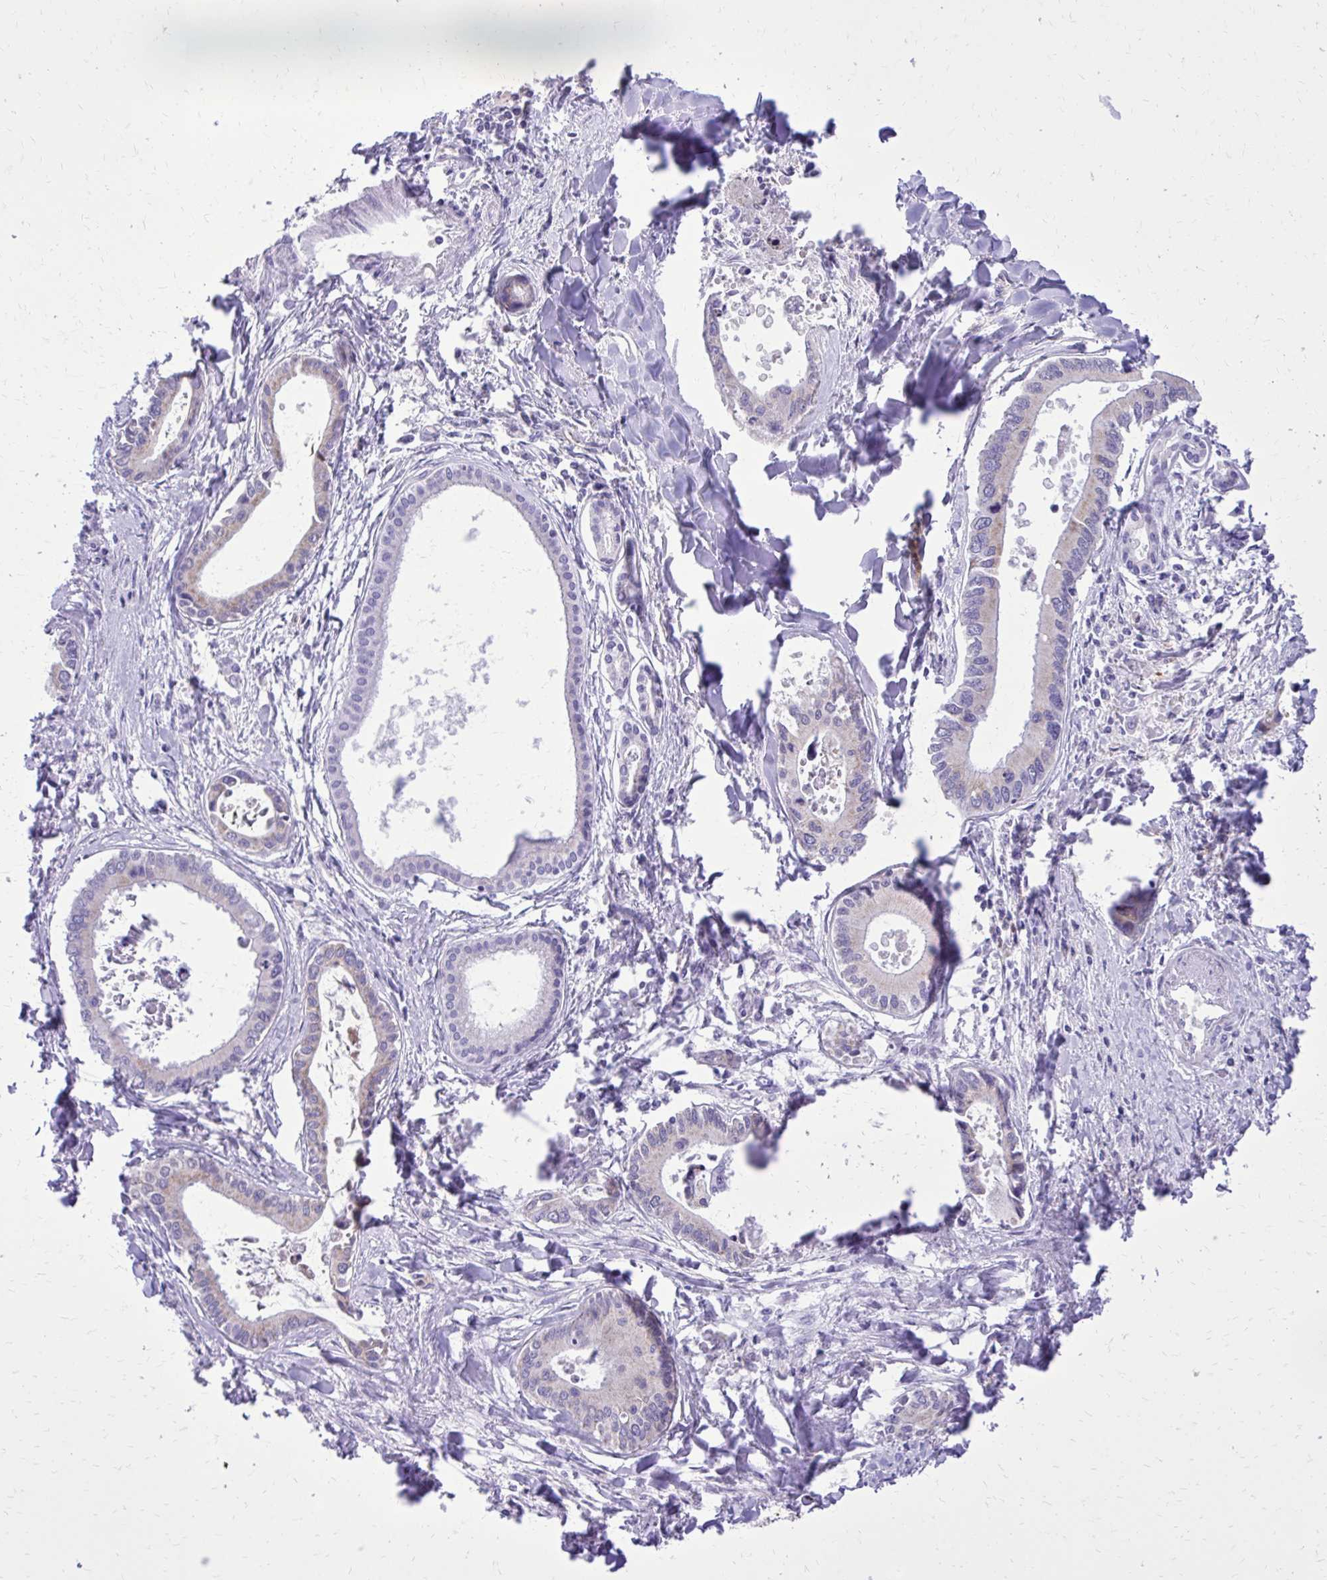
{"staining": {"intensity": "weak", "quantity": "<25%", "location": "cytoplasmic/membranous"}, "tissue": "liver cancer", "cell_type": "Tumor cells", "image_type": "cancer", "snomed": [{"axis": "morphology", "description": "Cholangiocarcinoma"}, {"axis": "topography", "description": "Liver"}], "caption": "Immunohistochemistry (IHC) image of liver cancer stained for a protein (brown), which exhibits no staining in tumor cells.", "gene": "CAT", "patient": {"sex": "male", "age": 66}}